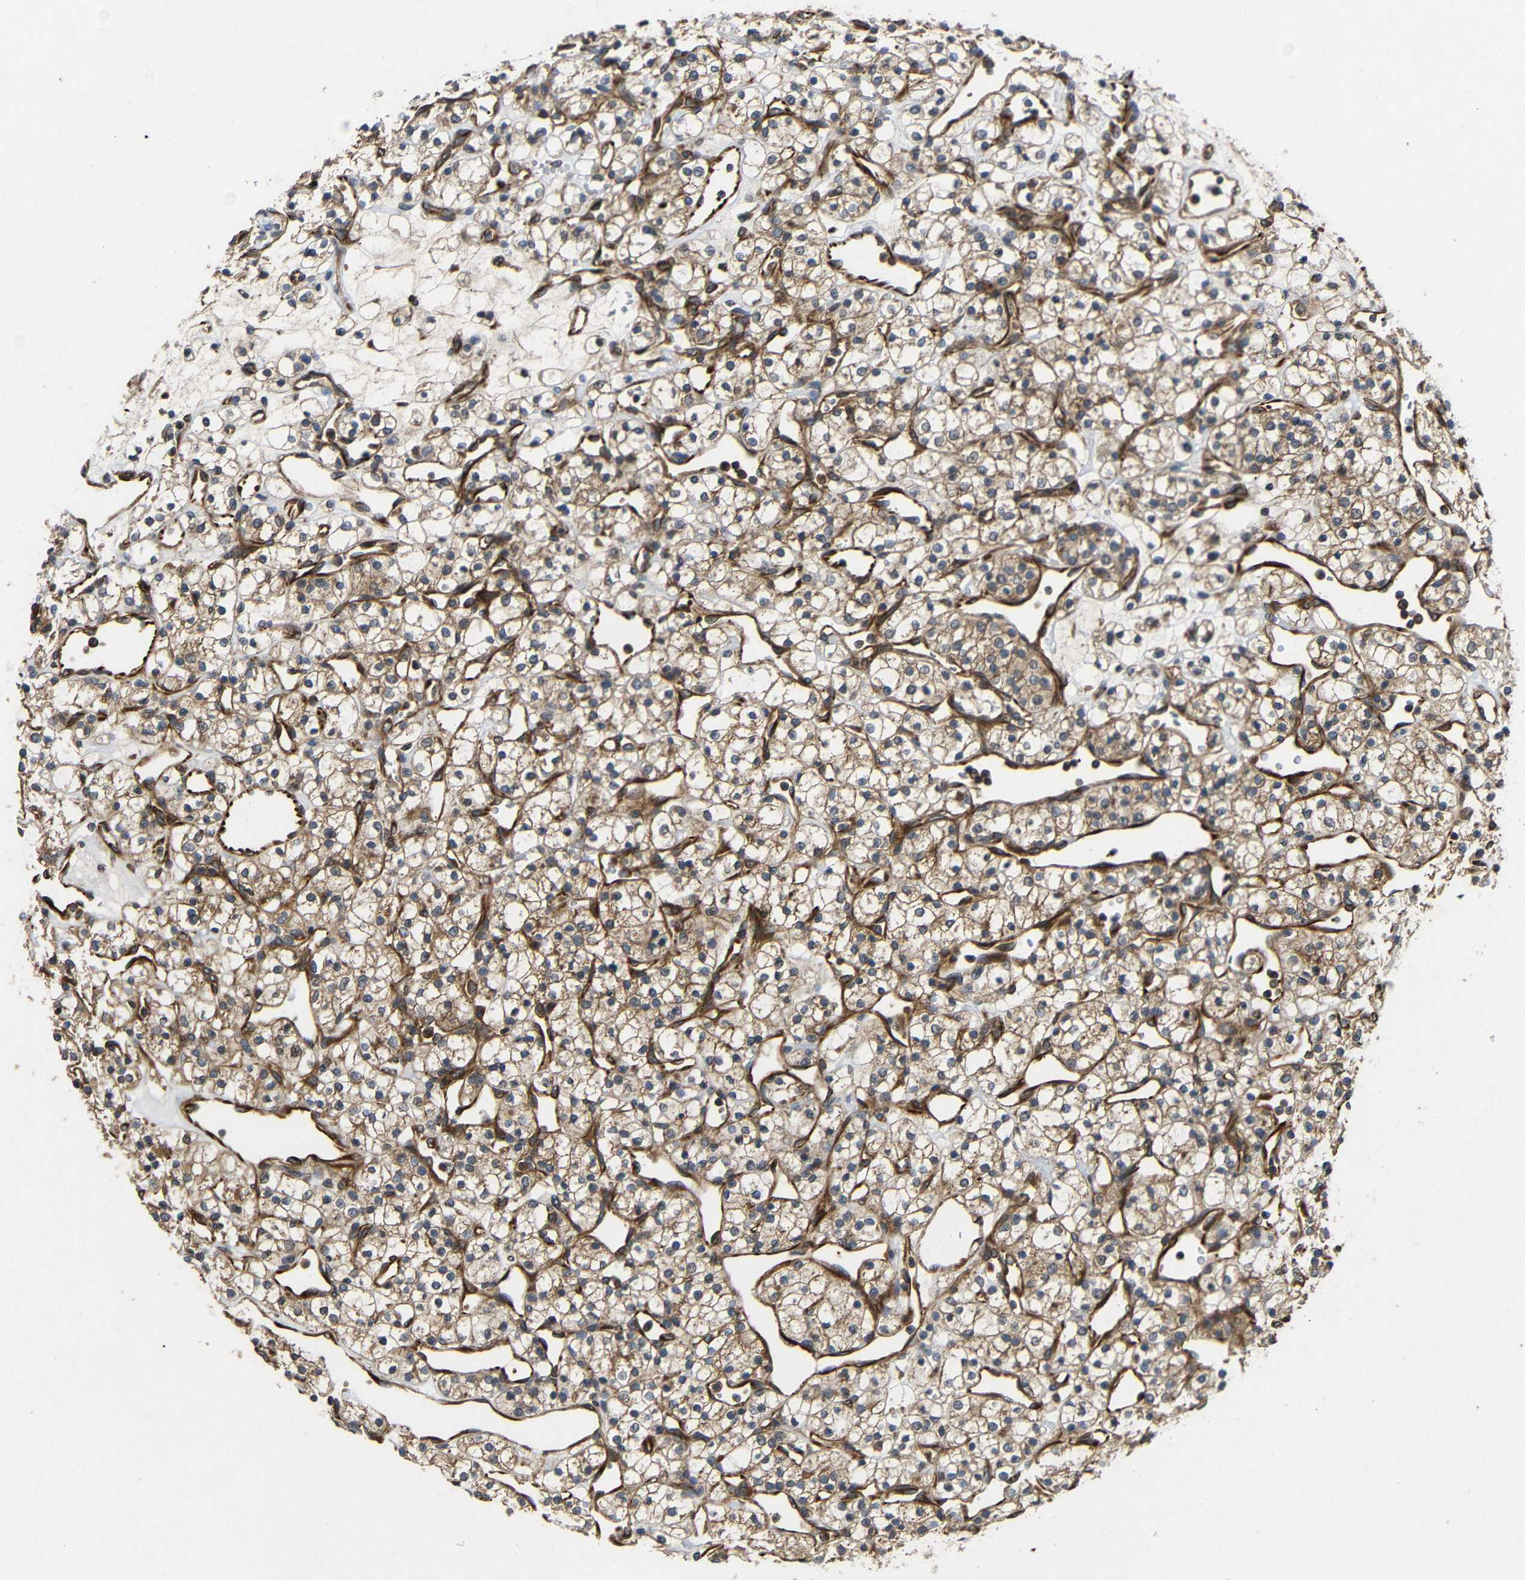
{"staining": {"intensity": "moderate", "quantity": ">75%", "location": "cytoplasmic/membranous"}, "tissue": "renal cancer", "cell_type": "Tumor cells", "image_type": "cancer", "snomed": [{"axis": "morphology", "description": "Adenocarcinoma, NOS"}, {"axis": "topography", "description": "Kidney"}], "caption": "Human renal cancer (adenocarcinoma) stained with a brown dye exhibits moderate cytoplasmic/membranous positive positivity in about >75% of tumor cells.", "gene": "EIF2S1", "patient": {"sex": "female", "age": 60}}